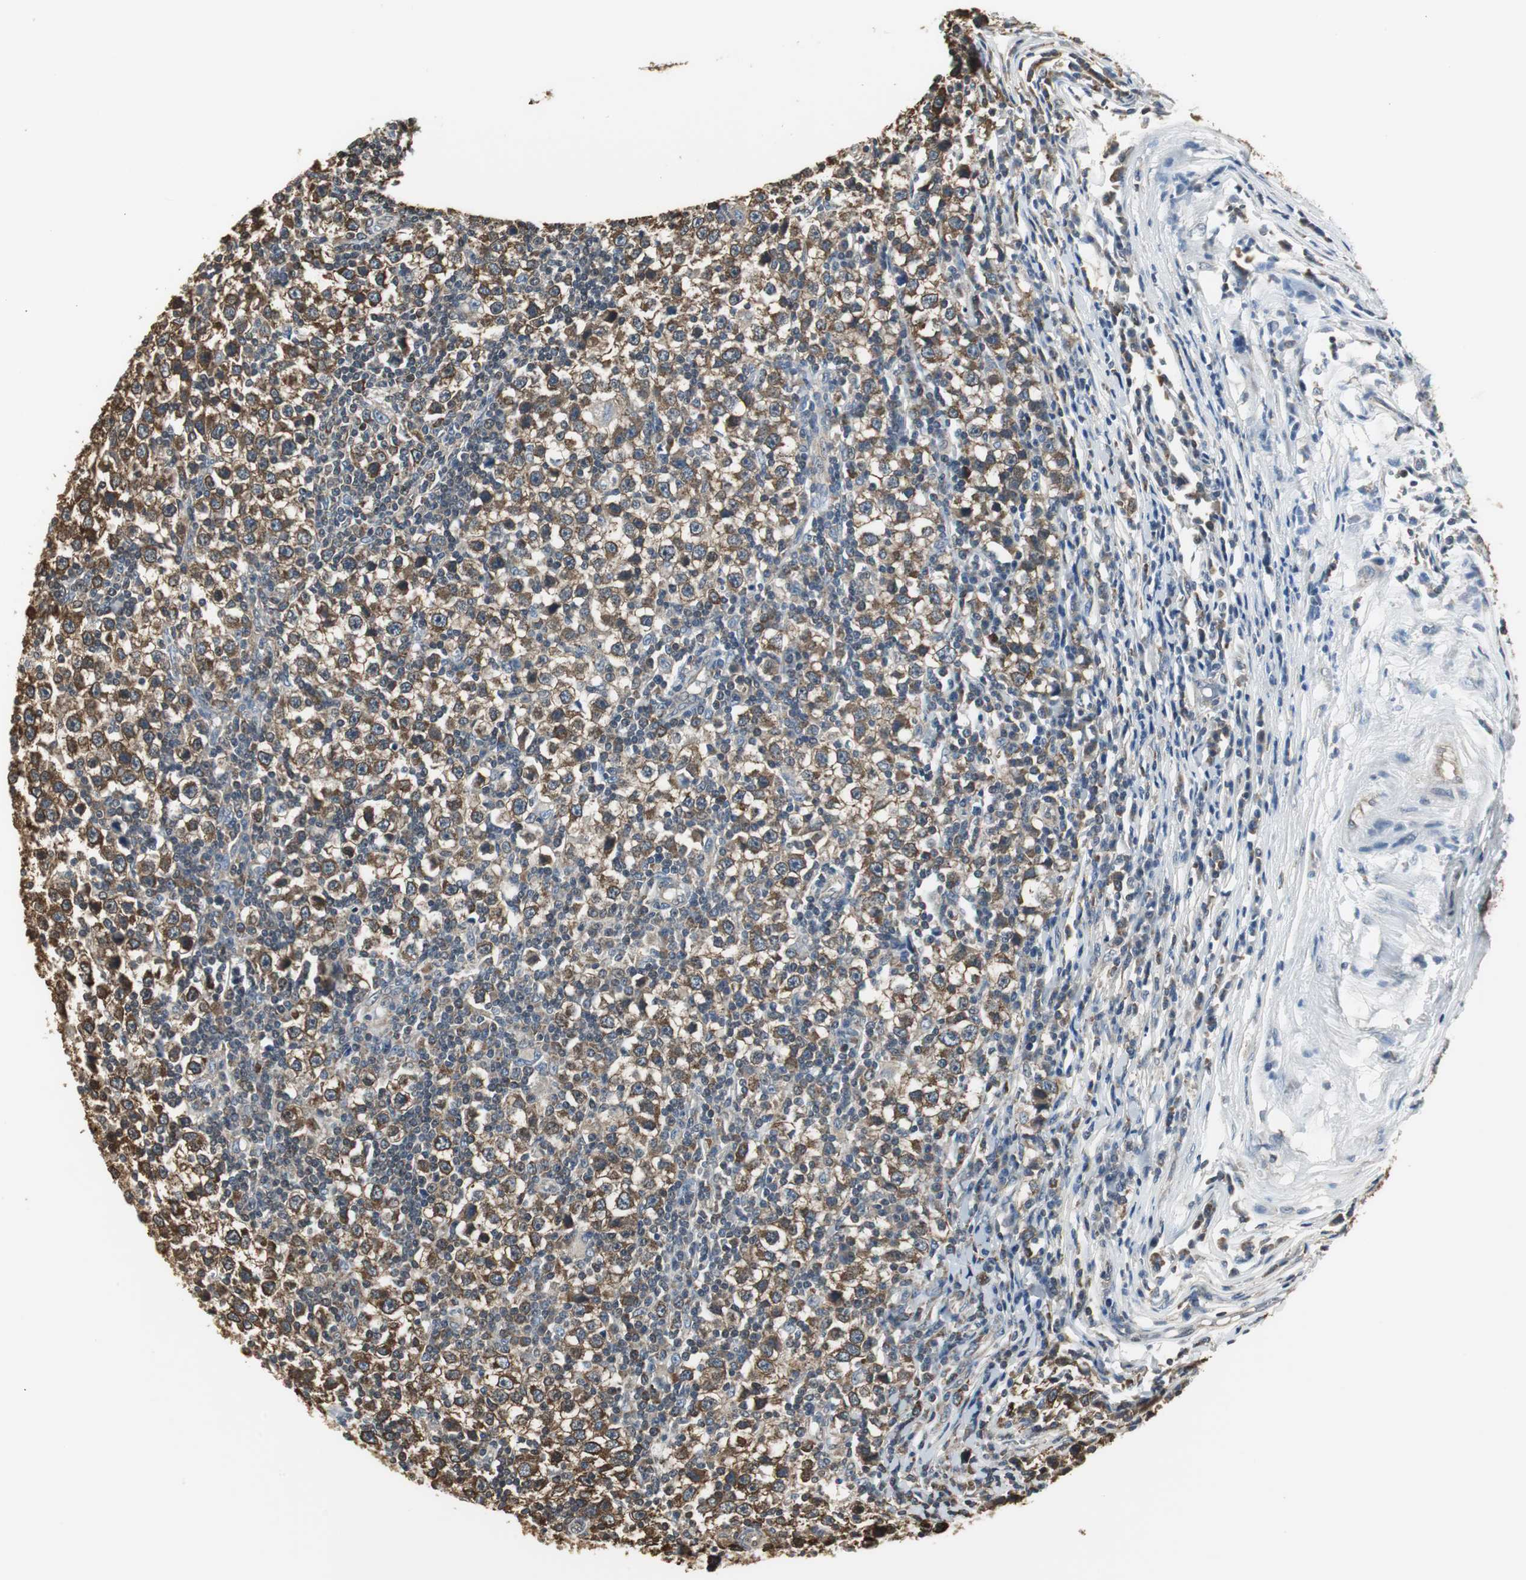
{"staining": {"intensity": "moderate", "quantity": ">75%", "location": "cytoplasmic/membranous"}, "tissue": "testis cancer", "cell_type": "Tumor cells", "image_type": "cancer", "snomed": [{"axis": "morphology", "description": "Seminoma, NOS"}, {"axis": "topography", "description": "Testis"}], "caption": "Approximately >75% of tumor cells in testis cancer reveal moderate cytoplasmic/membranous protein staining as visualized by brown immunohistochemical staining.", "gene": "CCT5", "patient": {"sex": "male", "age": 65}}